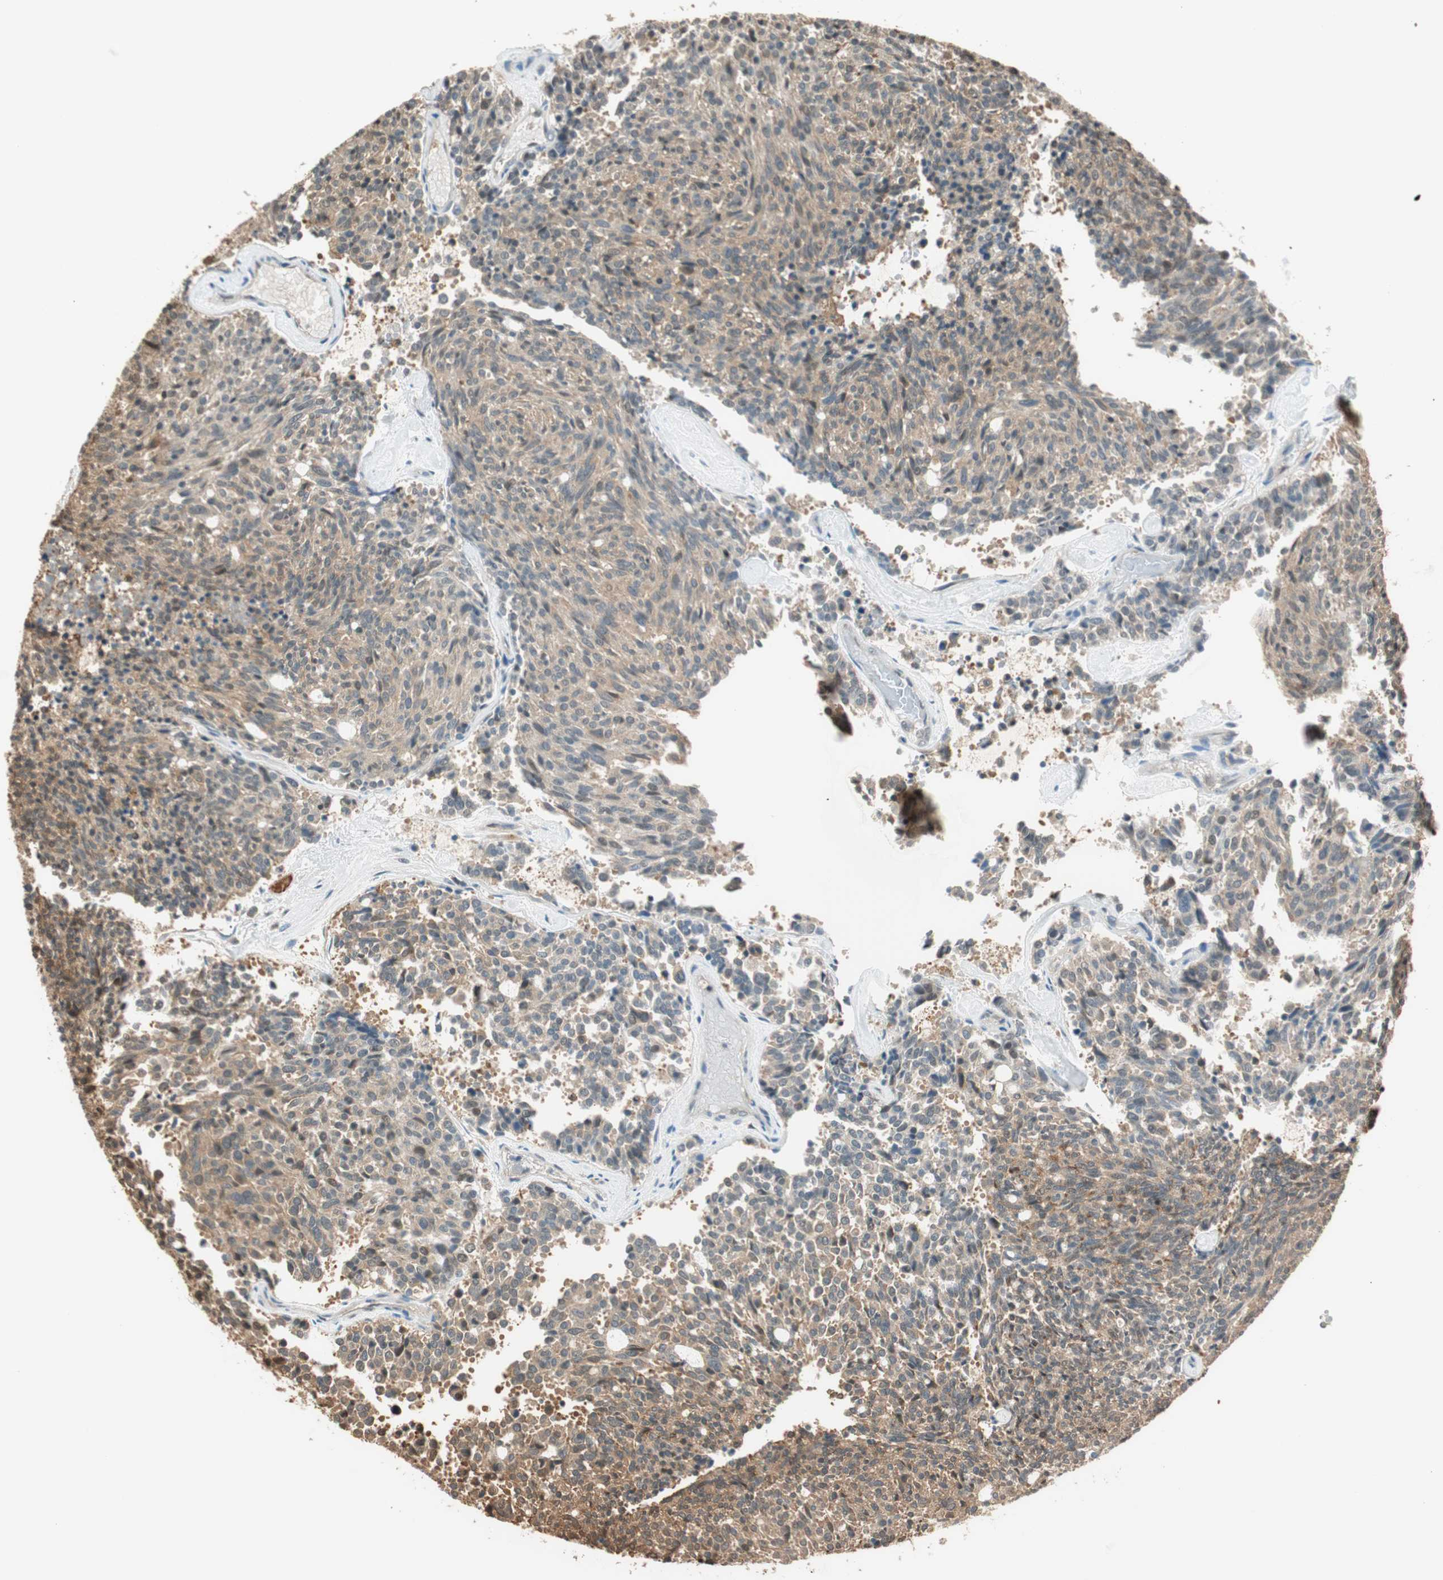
{"staining": {"intensity": "moderate", "quantity": ">75%", "location": "cytoplasmic/membranous"}, "tissue": "carcinoid", "cell_type": "Tumor cells", "image_type": "cancer", "snomed": [{"axis": "morphology", "description": "Carcinoid, malignant, NOS"}, {"axis": "topography", "description": "Pancreas"}], "caption": "Protein analysis of malignant carcinoid tissue displays moderate cytoplasmic/membranous expression in about >75% of tumor cells.", "gene": "ZNF443", "patient": {"sex": "female", "age": 54}}